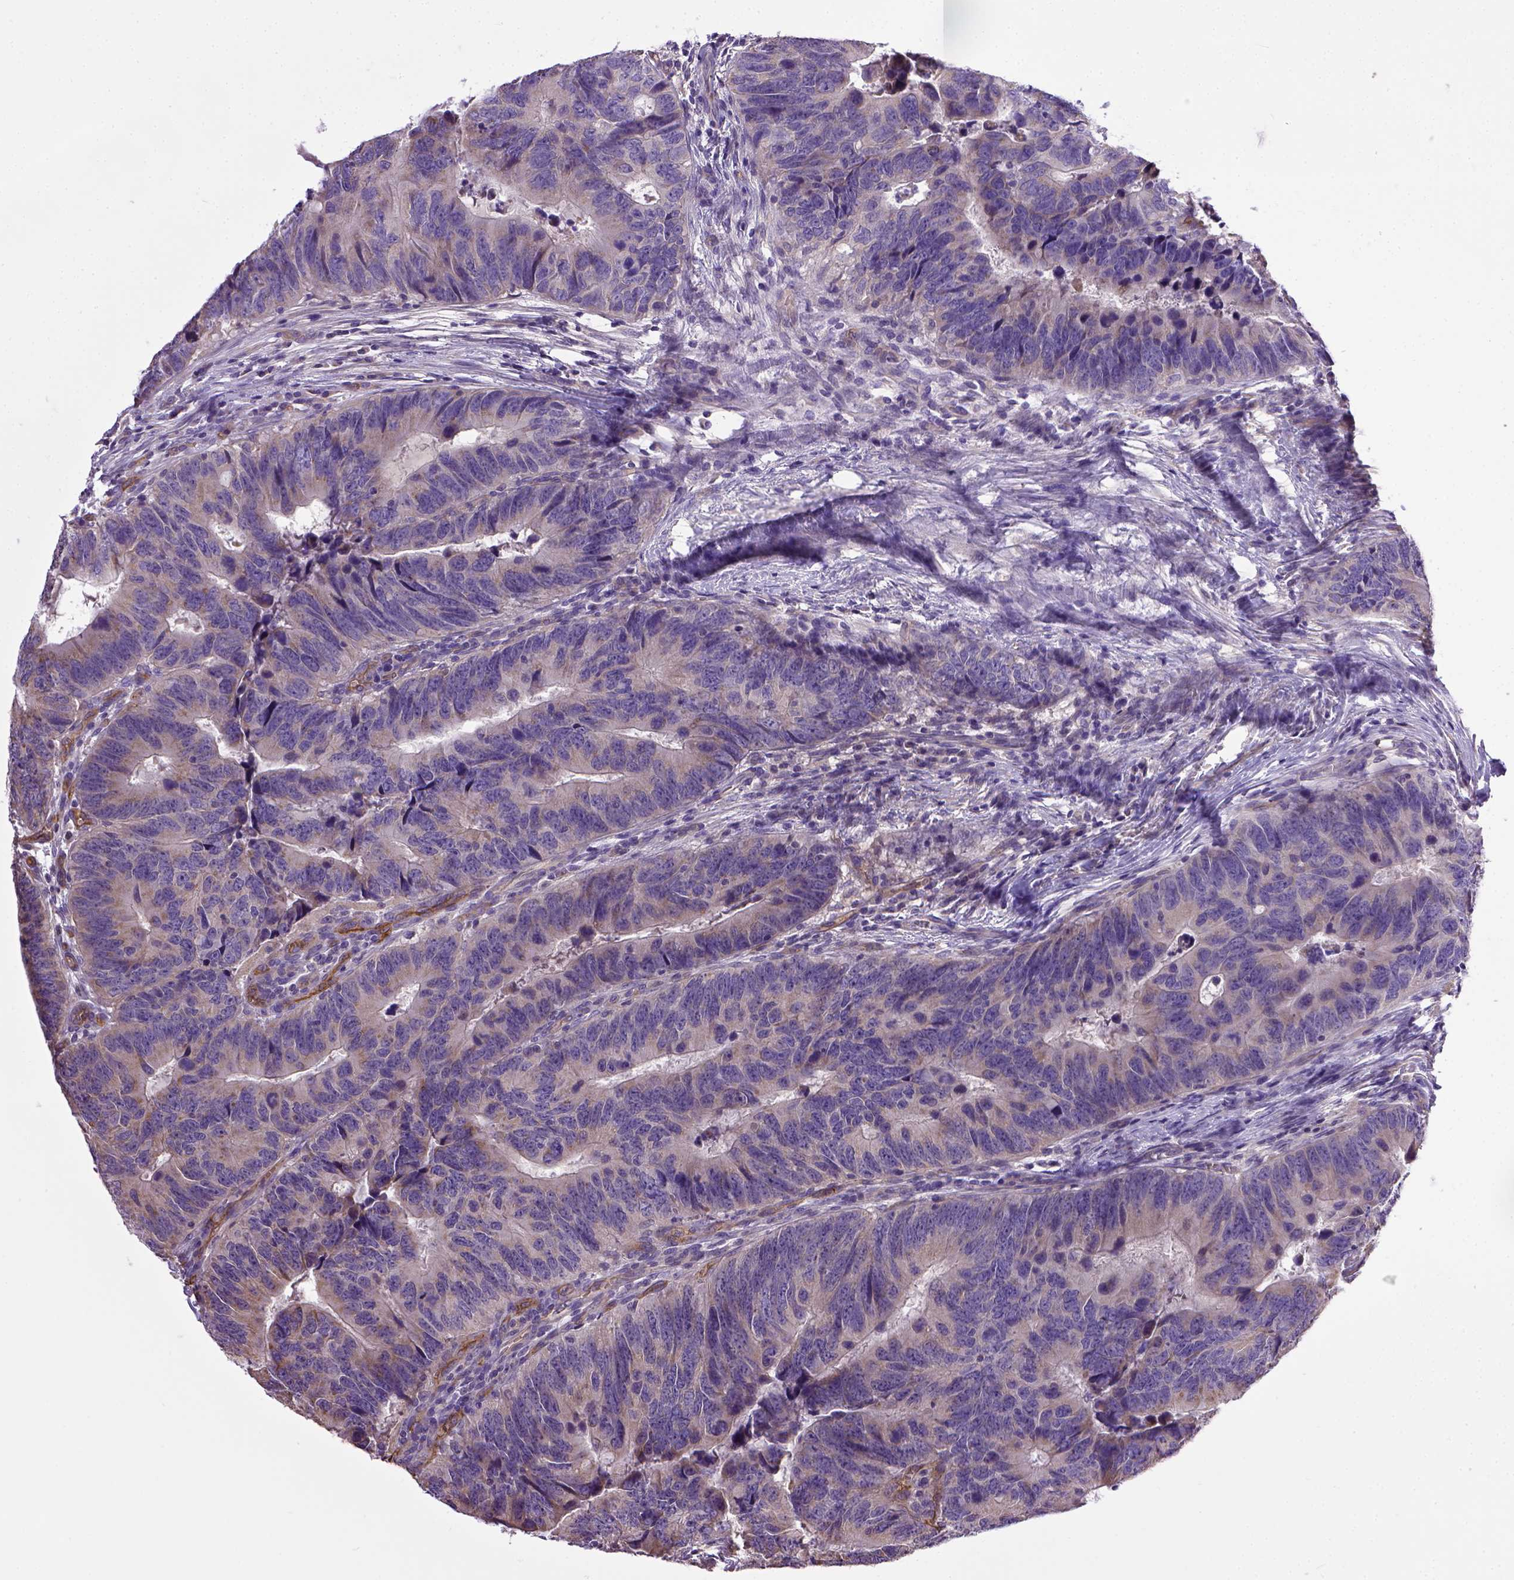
{"staining": {"intensity": "weak", "quantity": "<25%", "location": "cytoplasmic/membranous"}, "tissue": "colorectal cancer", "cell_type": "Tumor cells", "image_type": "cancer", "snomed": [{"axis": "morphology", "description": "Adenocarcinoma, NOS"}, {"axis": "topography", "description": "Colon"}], "caption": "This is an IHC histopathology image of adenocarcinoma (colorectal). There is no expression in tumor cells.", "gene": "ENG", "patient": {"sex": "female", "age": 82}}